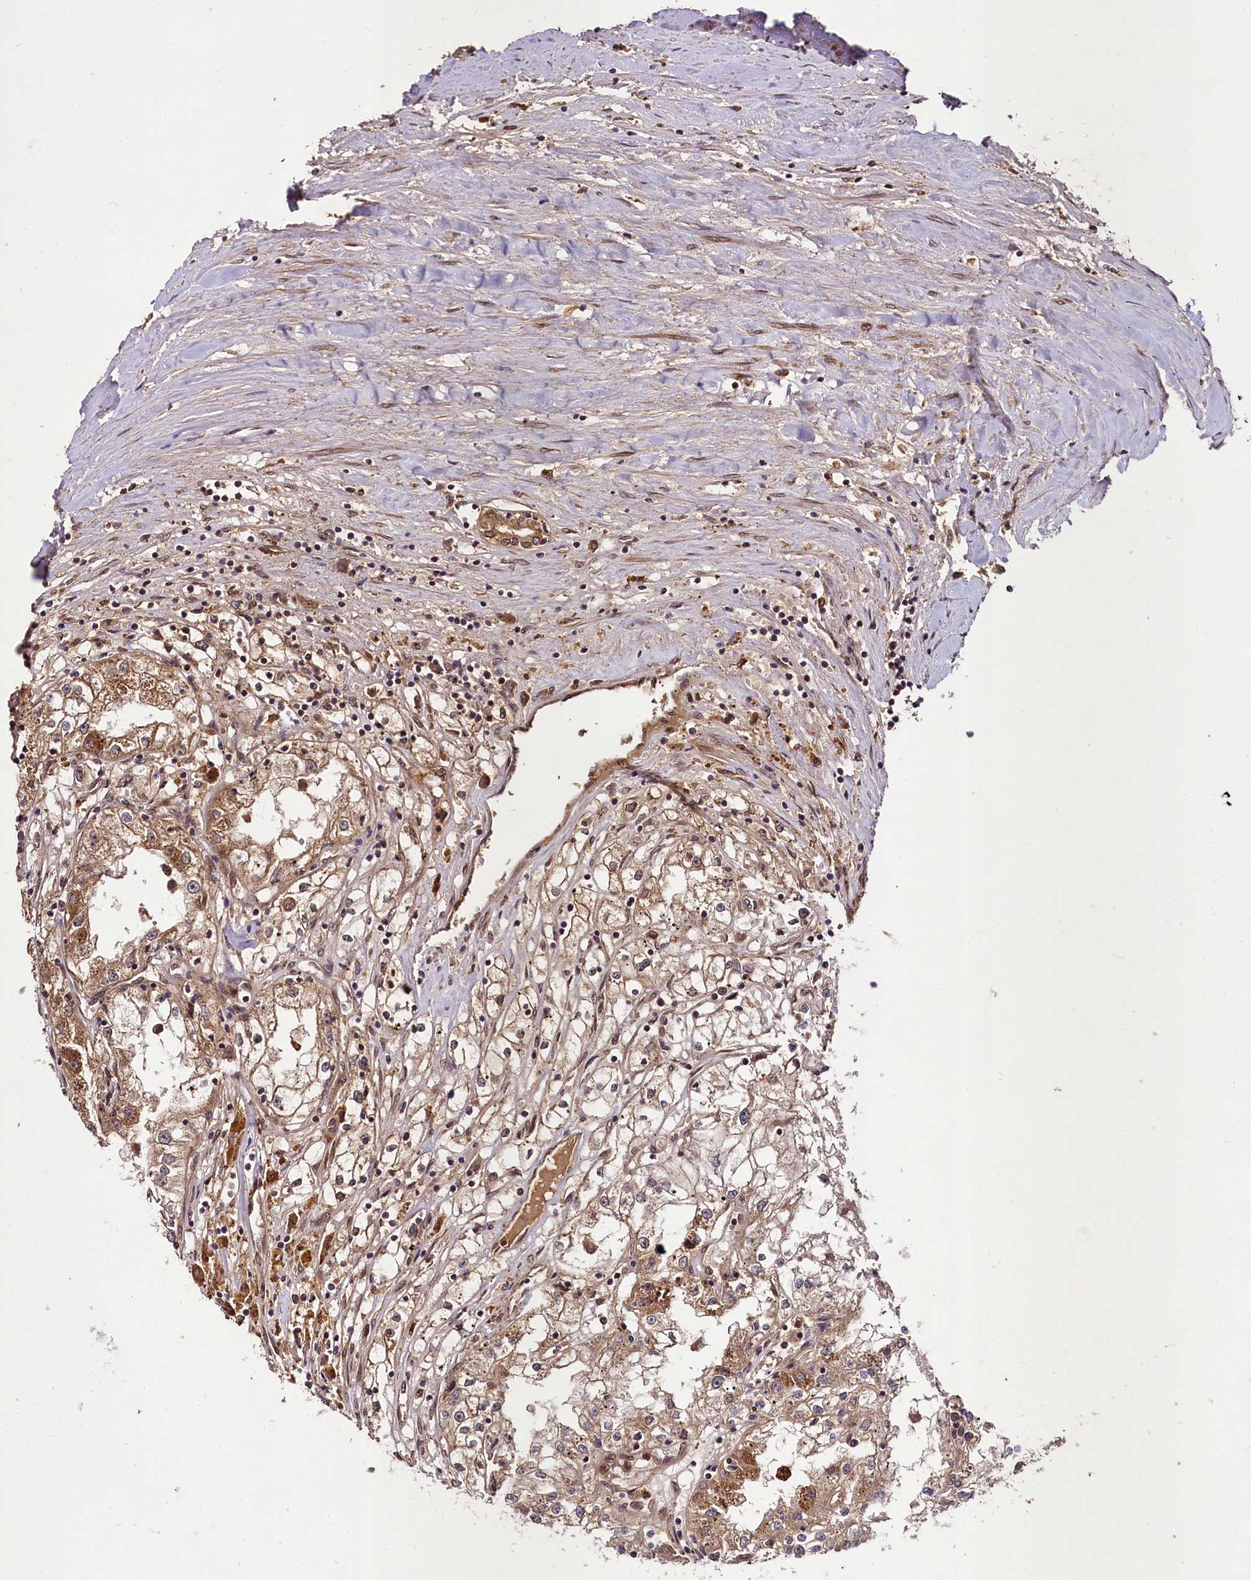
{"staining": {"intensity": "moderate", "quantity": ">75%", "location": "cytoplasmic/membranous"}, "tissue": "renal cancer", "cell_type": "Tumor cells", "image_type": "cancer", "snomed": [{"axis": "morphology", "description": "Adenocarcinoma, NOS"}, {"axis": "topography", "description": "Kidney"}], "caption": "Immunohistochemistry (IHC) staining of adenocarcinoma (renal), which demonstrates medium levels of moderate cytoplasmic/membranous staining in approximately >75% of tumor cells indicating moderate cytoplasmic/membranous protein positivity. The staining was performed using DAB (3,3'-diaminobenzidine) (brown) for protein detection and nuclei were counterstained in hematoxylin (blue).", "gene": "DCP1B", "patient": {"sex": "male", "age": 56}}